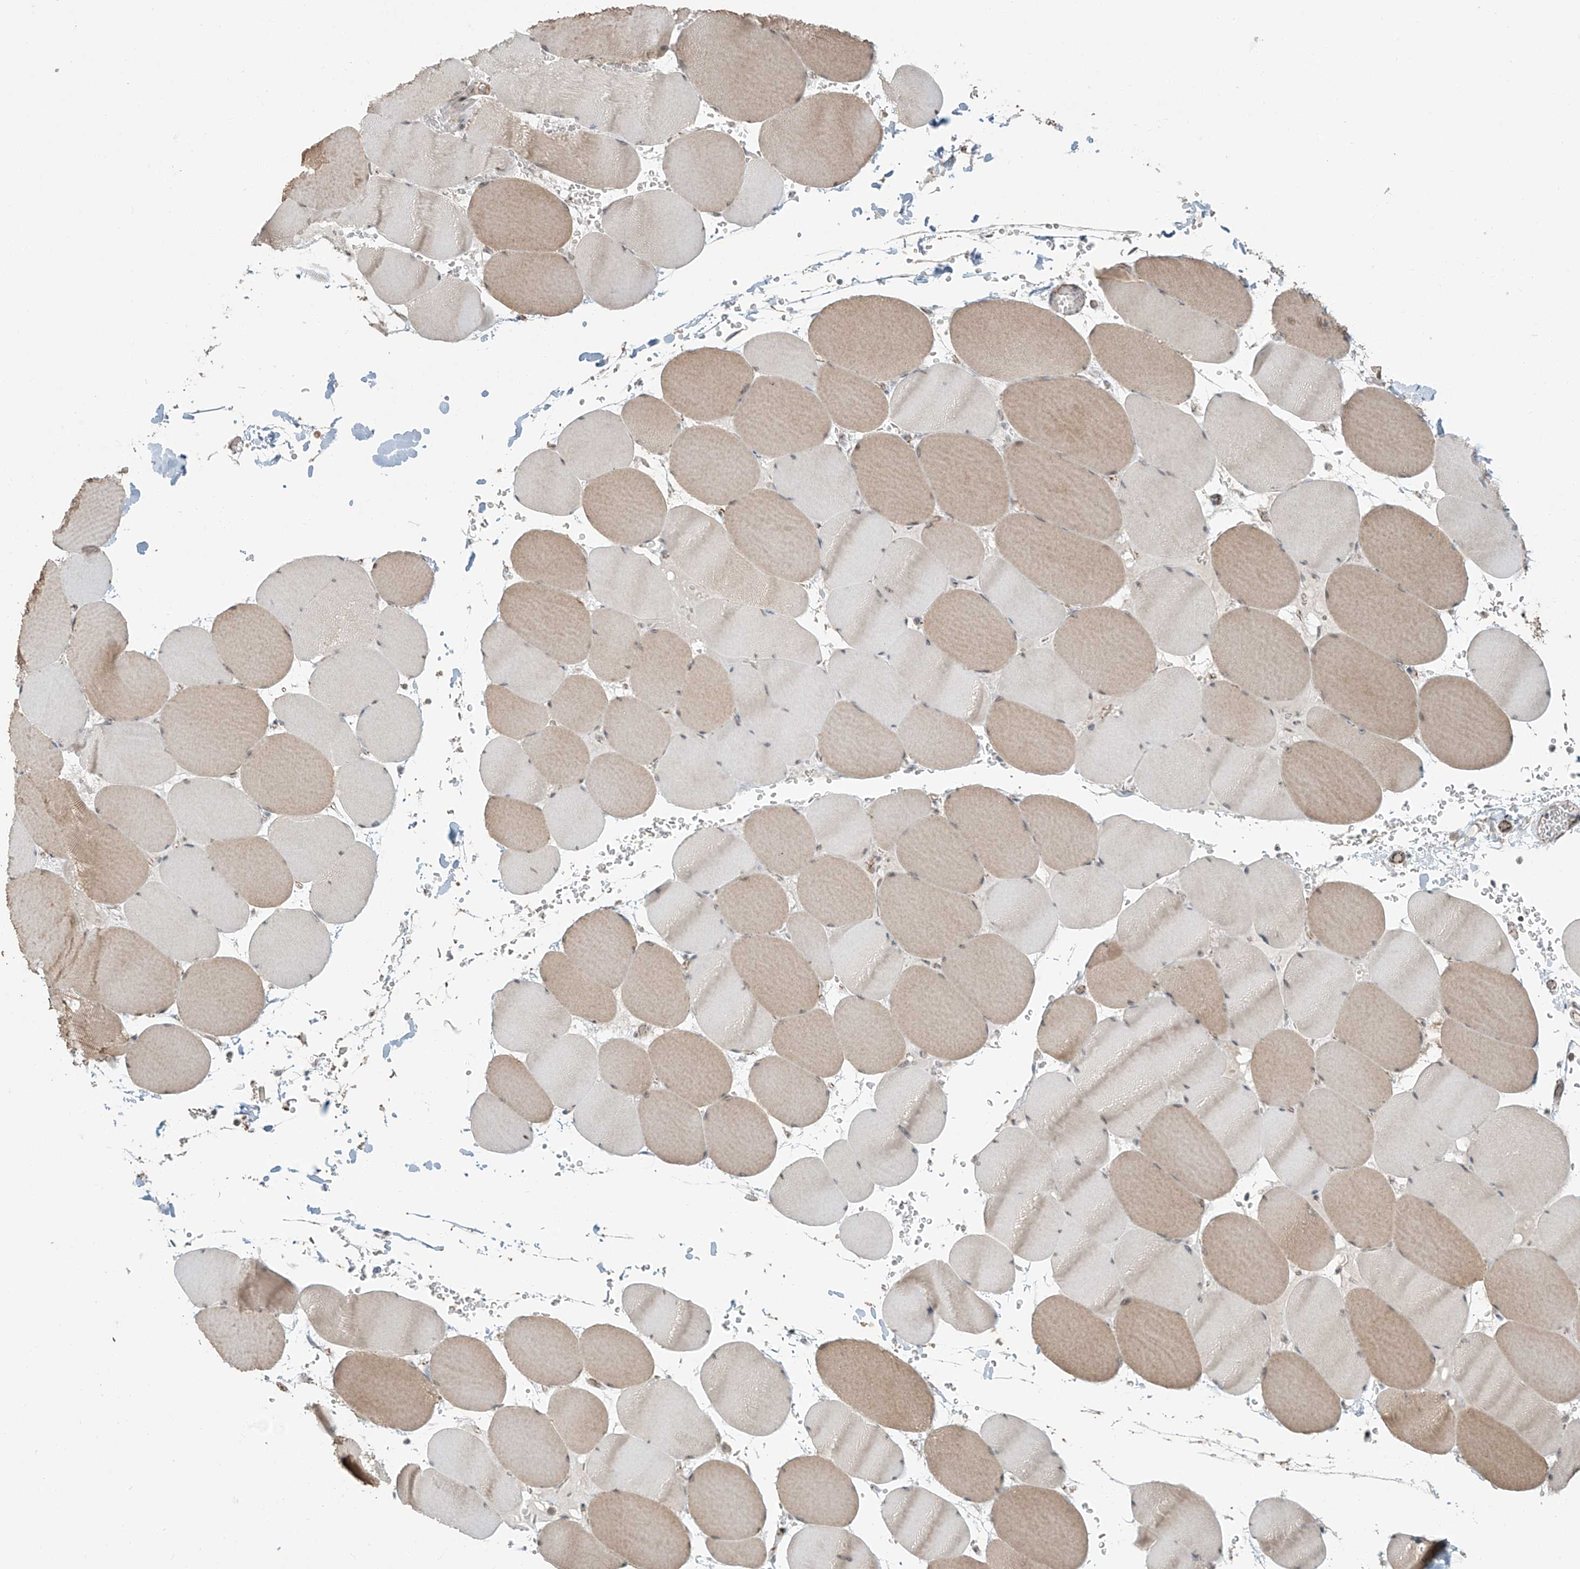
{"staining": {"intensity": "weak", "quantity": ">75%", "location": "cytoplasmic/membranous"}, "tissue": "skeletal muscle", "cell_type": "Myocytes", "image_type": "normal", "snomed": [{"axis": "morphology", "description": "Normal tissue, NOS"}, {"axis": "topography", "description": "Skeletal muscle"}, {"axis": "topography", "description": "Head-Neck"}], "caption": "Myocytes reveal low levels of weak cytoplasmic/membranous positivity in approximately >75% of cells in normal human skeletal muscle. The staining is performed using DAB (3,3'-diaminobenzidine) brown chromogen to label protein expression. The nuclei are counter-stained blue using hematoxylin.", "gene": "ZNF16", "patient": {"sex": "male", "age": 66}}